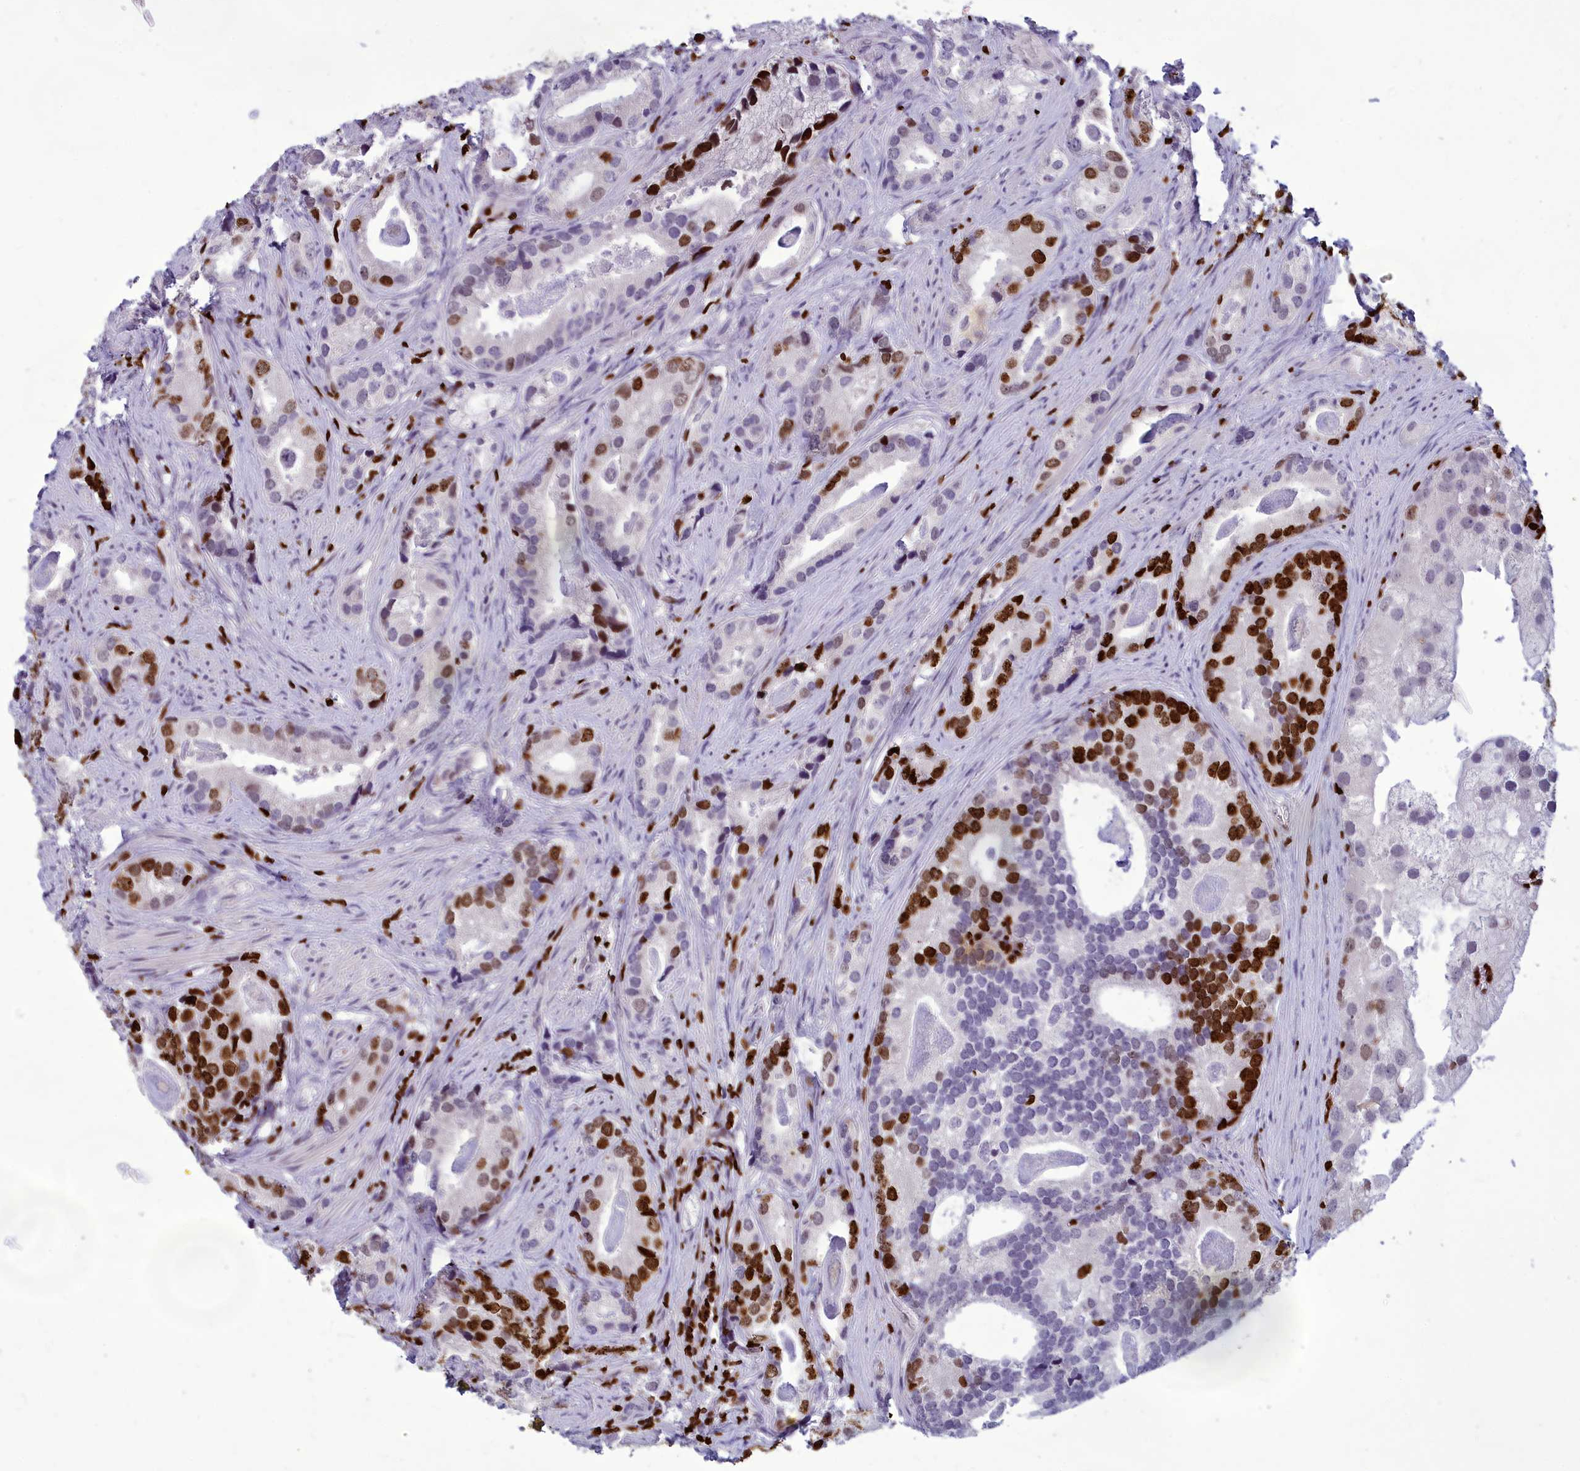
{"staining": {"intensity": "strong", "quantity": "25%-75%", "location": "nuclear"}, "tissue": "prostate cancer", "cell_type": "Tumor cells", "image_type": "cancer", "snomed": [{"axis": "morphology", "description": "Adenocarcinoma, Low grade"}, {"axis": "topography", "description": "Prostate"}], "caption": "This is an image of immunohistochemistry (IHC) staining of adenocarcinoma (low-grade) (prostate), which shows strong expression in the nuclear of tumor cells.", "gene": "AKAP17A", "patient": {"sex": "male", "age": 71}}